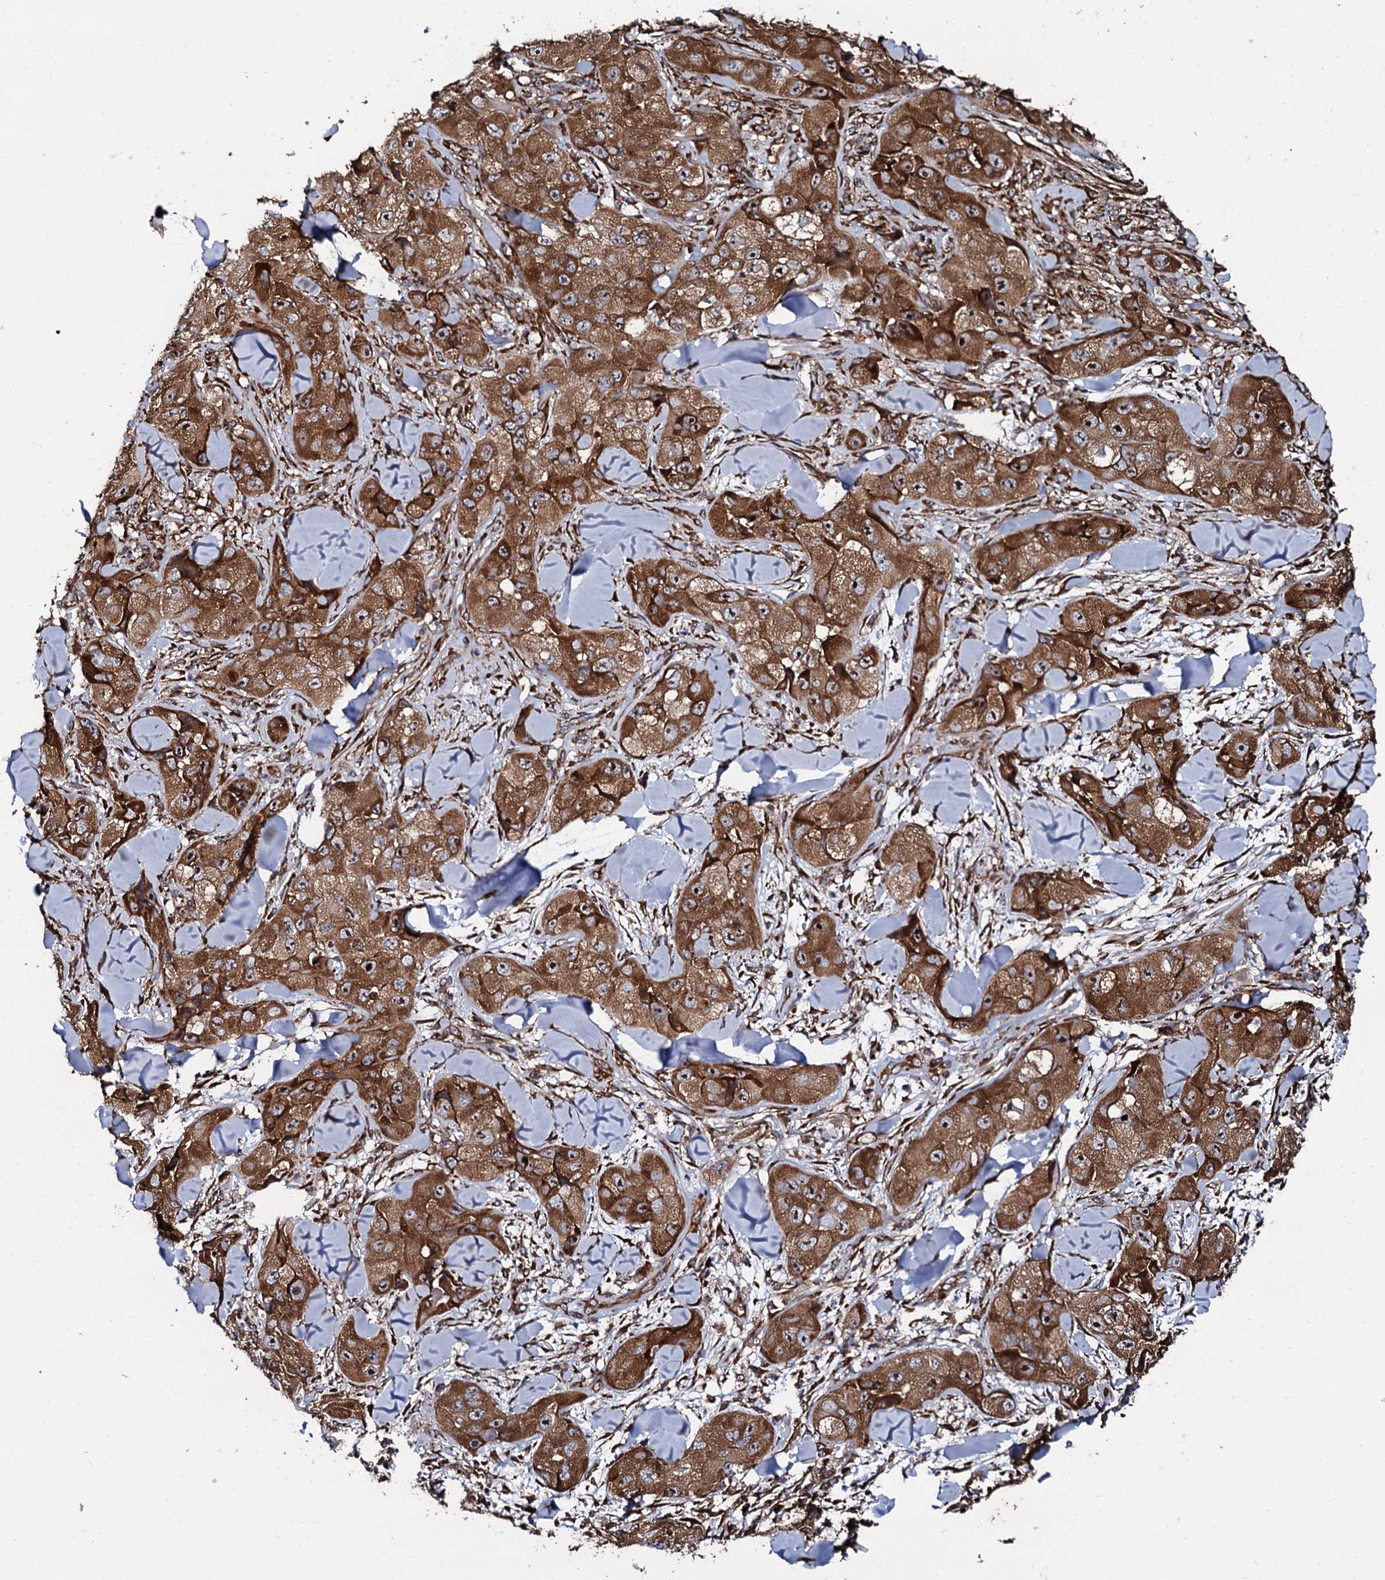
{"staining": {"intensity": "strong", "quantity": ">75%", "location": "cytoplasmic/membranous,nuclear"}, "tissue": "skin cancer", "cell_type": "Tumor cells", "image_type": "cancer", "snomed": [{"axis": "morphology", "description": "Squamous cell carcinoma, NOS"}, {"axis": "topography", "description": "Skin"}, {"axis": "topography", "description": "Subcutis"}], "caption": "Immunohistochemical staining of skin cancer (squamous cell carcinoma) reveals strong cytoplasmic/membranous and nuclear protein positivity in approximately >75% of tumor cells.", "gene": "SPTY2D1", "patient": {"sex": "male", "age": 73}}